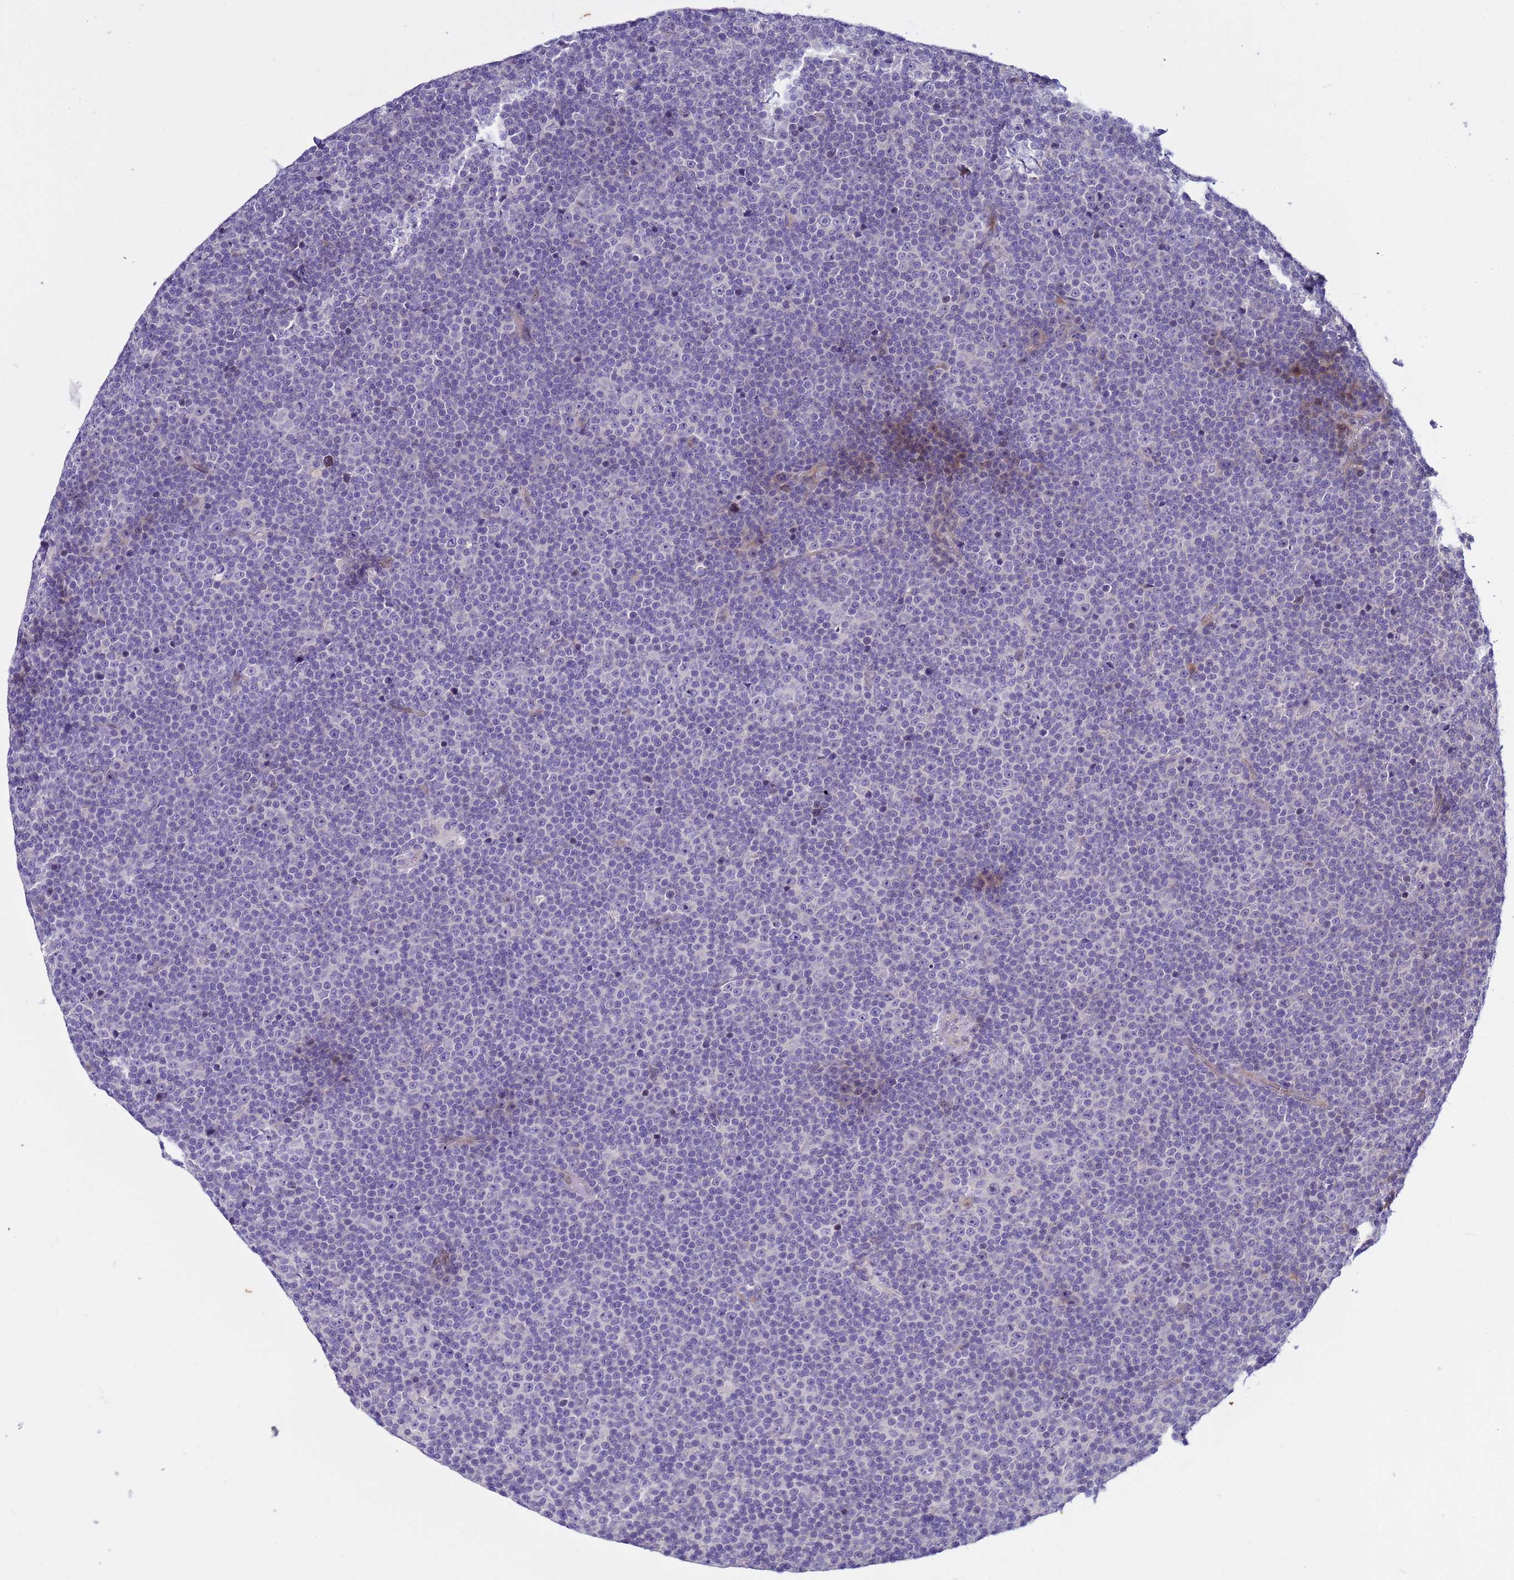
{"staining": {"intensity": "negative", "quantity": "none", "location": "none"}, "tissue": "lymphoma", "cell_type": "Tumor cells", "image_type": "cancer", "snomed": [{"axis": "morphology", "description": "Malignant lymphoma, non-Hodgkin's type, Low grade"}, {"axis": "topography", "description": "Lymph node"}], "caption": "IHC micrograph of neoplastic tissue: malignant lymphoma, non-Hodgkin's type (low-grade) stained with DAB exhibits no significant protein positivity in tumor cells. Nuclei are stained in blue.", "gene": "IGSF11", "patient": {"sex": "female", "age": 67}}